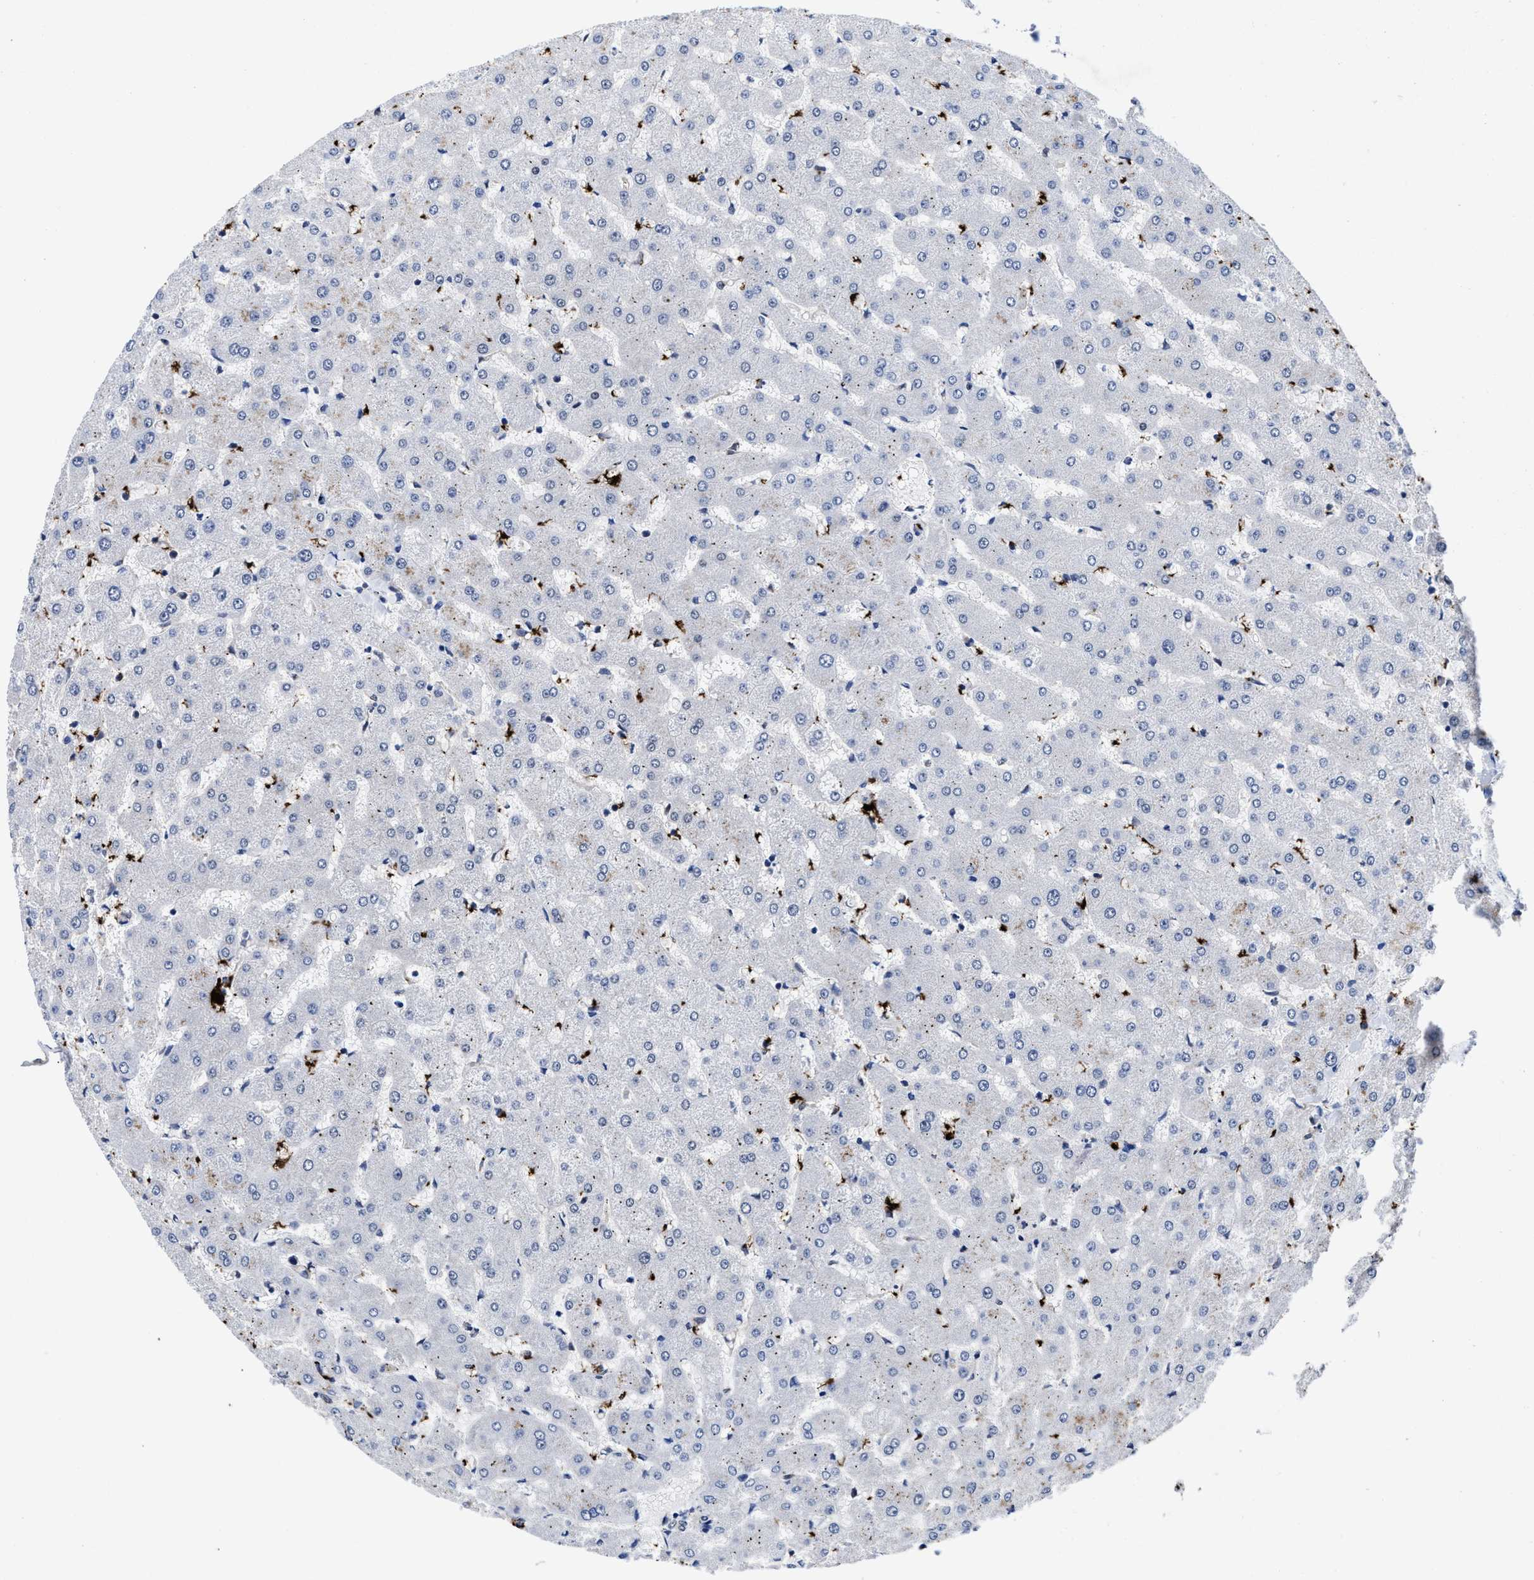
{"staining": {"intensity": "weak", "quantity": "<25%", "location": "cytoplasmic/membranous"}, "tissue": "liver", "cell_type": "Cholangiocytes", "image_type": "normal", "snomed": [{"axis": "morphology", "description": "Normal tissue, NOS"}, {"axis": "topography", "description": "Liver"}], "caption": "A histopathology image of liver stained for a protein demonstrates no brown staining in cholangiocytes. (Stains: DAB immunohistochemistry (IHC) with hematoxylin counter stain, Microscopy: brightfield microscopy at high magnification).", "gene": "ACLY", "patient": {"sex": "female", "age": 63}}